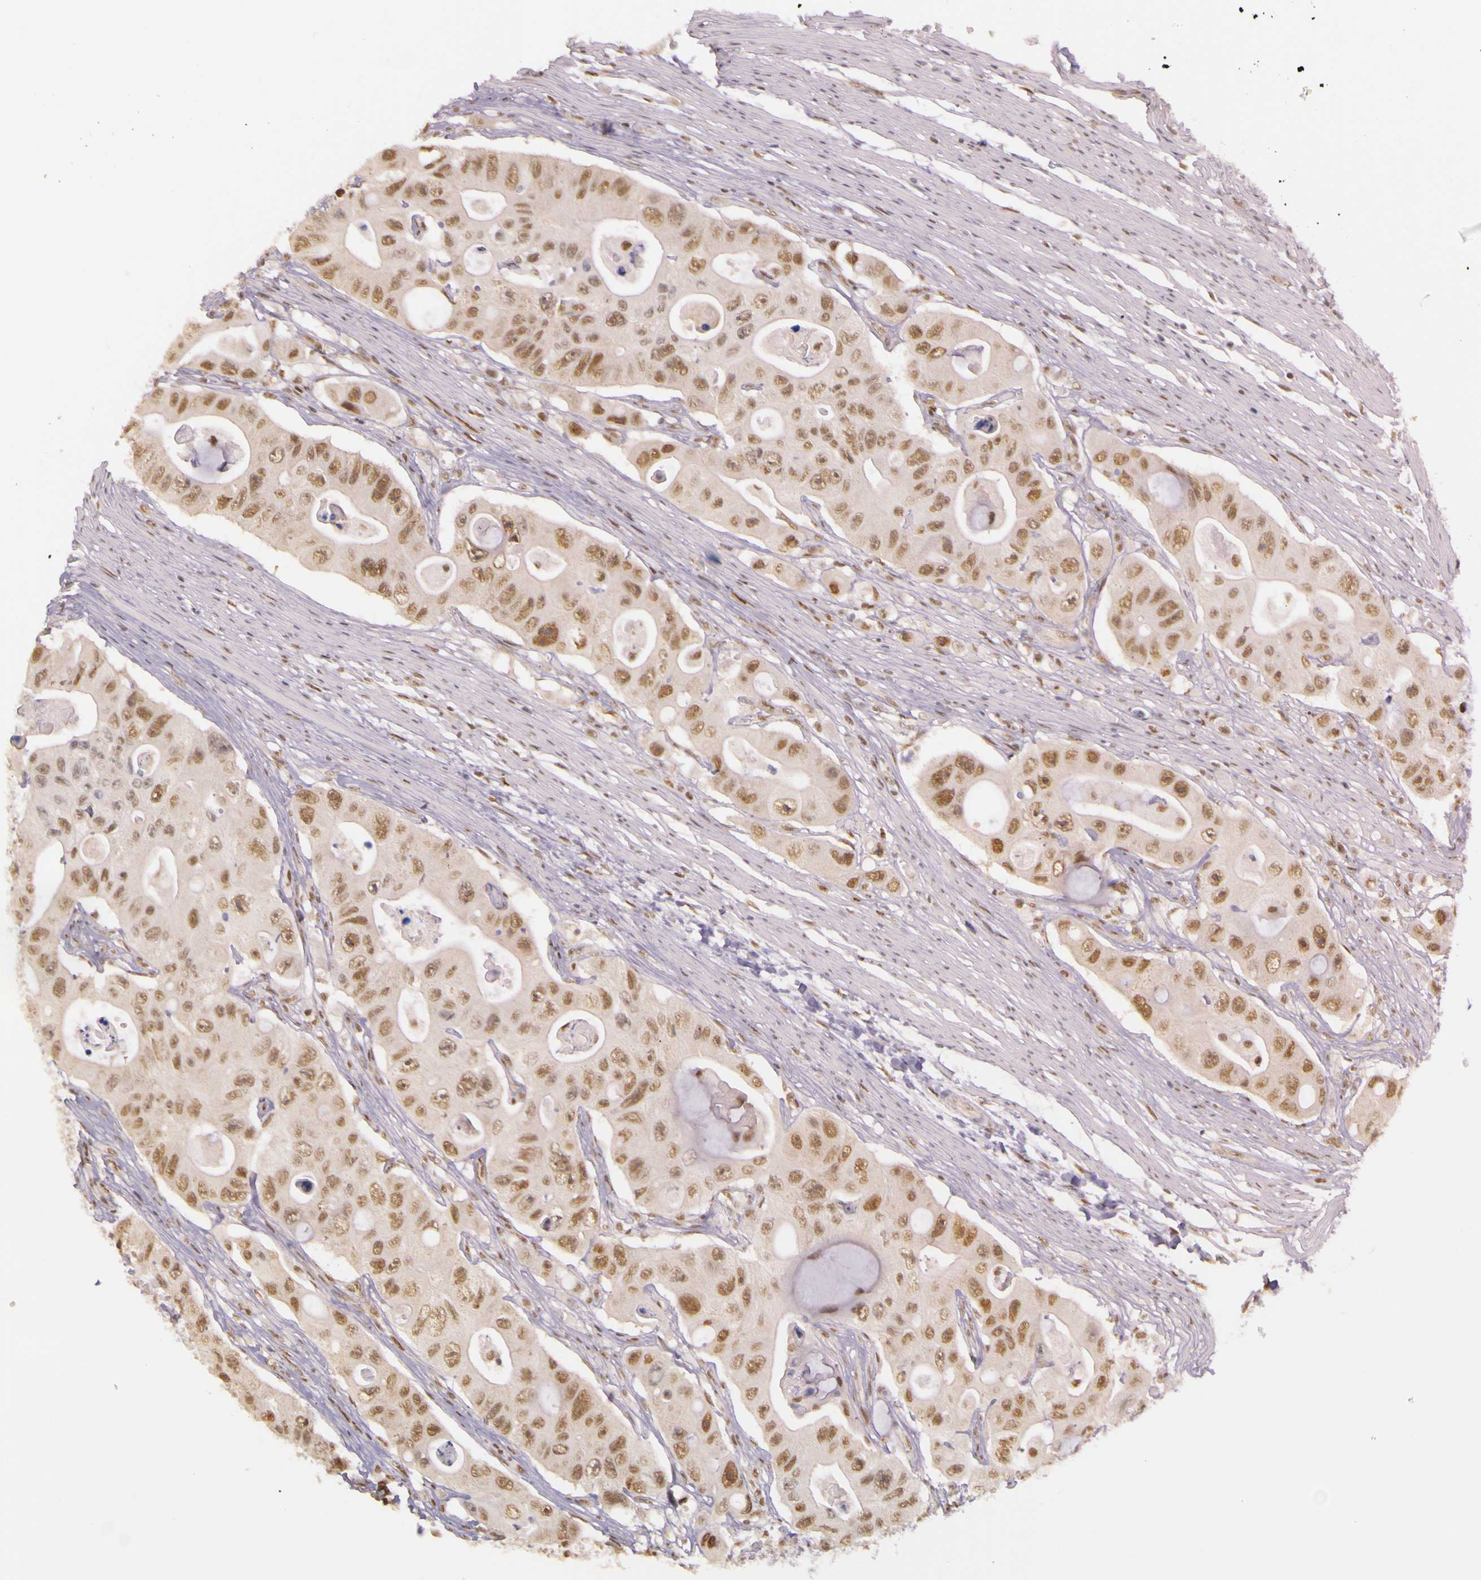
{"staining": {"intensity": "moderate", "quantity": ">75%", "location": "nuclear"}, "tissue": "colorectal cancer", "cell_type": "Tumor cells", "image_type": "cancer", "snomed": [{"axis": "morphology", "description": "Adenocarcinoma, NOS"}, {"axis": "topography", "description": "Colon"}], "caption": "Tumor cells exhibit medium levels of moderate nuclear staining in approximately >75% of cells in human colorectal adenocarcinoma. Ihc stains the protein of interest in brown and the nuclei are stained blue.", "gene": "WDR13", "patient": {"sex": "female", "age": 46}}